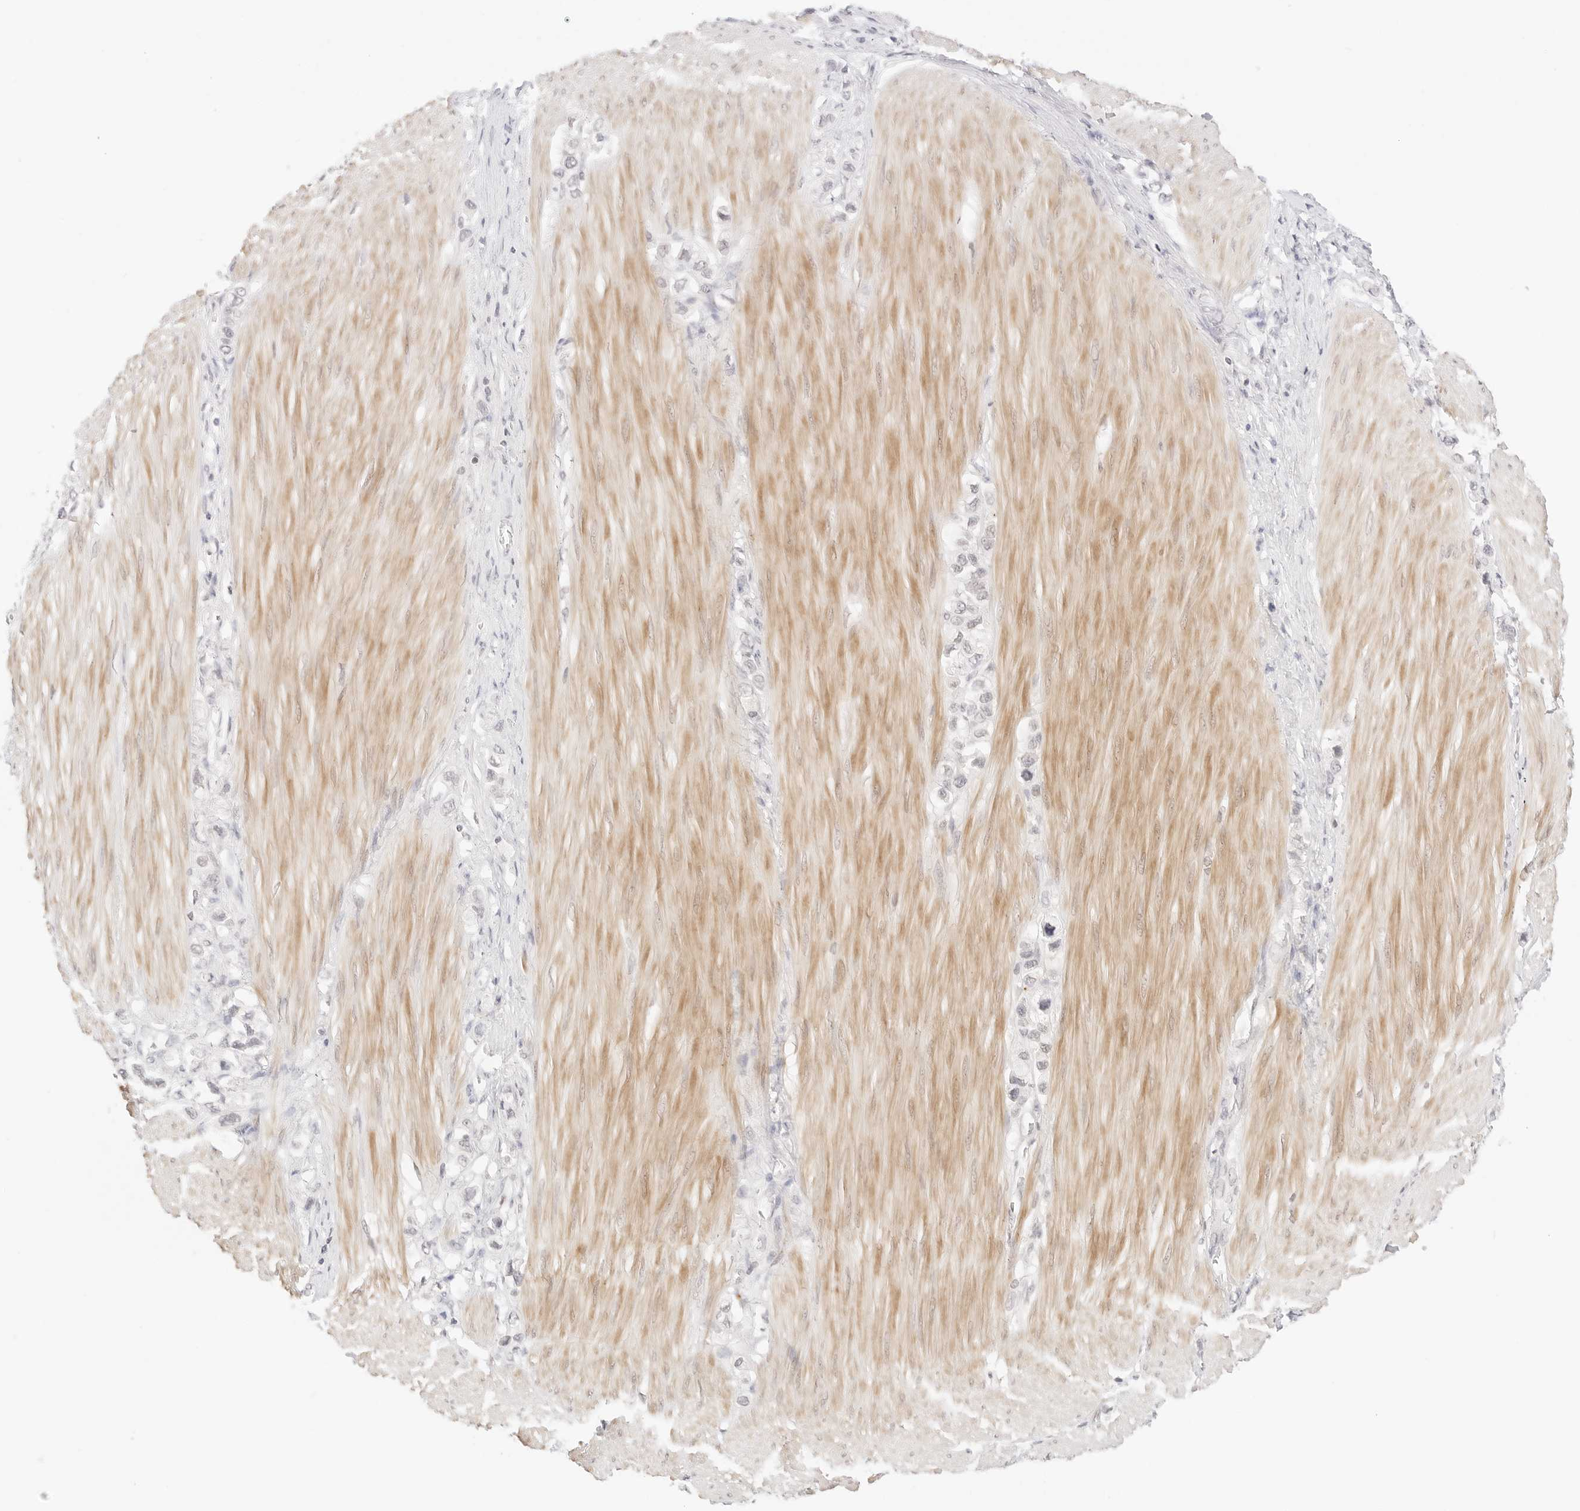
{"staining": {"intensity": "negative", "quantity": "none", "location": "none"}, "tissue": "stomach cancer", "cell_type": "Tumor cells", "image_type": "cancer", "snomed": [{"axis": "morphology", "description": "Adenocarcinoma, NOS"}, {"axis": "topography", "description": "Stomach"}], "caption": "IHC of stomach adenocarcinoma reveals no expression in tumor cells. (Brightfield microscopy of DAB immunohistochemistry (IHC) at high magnification).", "gene": "GNAS", "patient": {"sex": "female", "age": 65}}